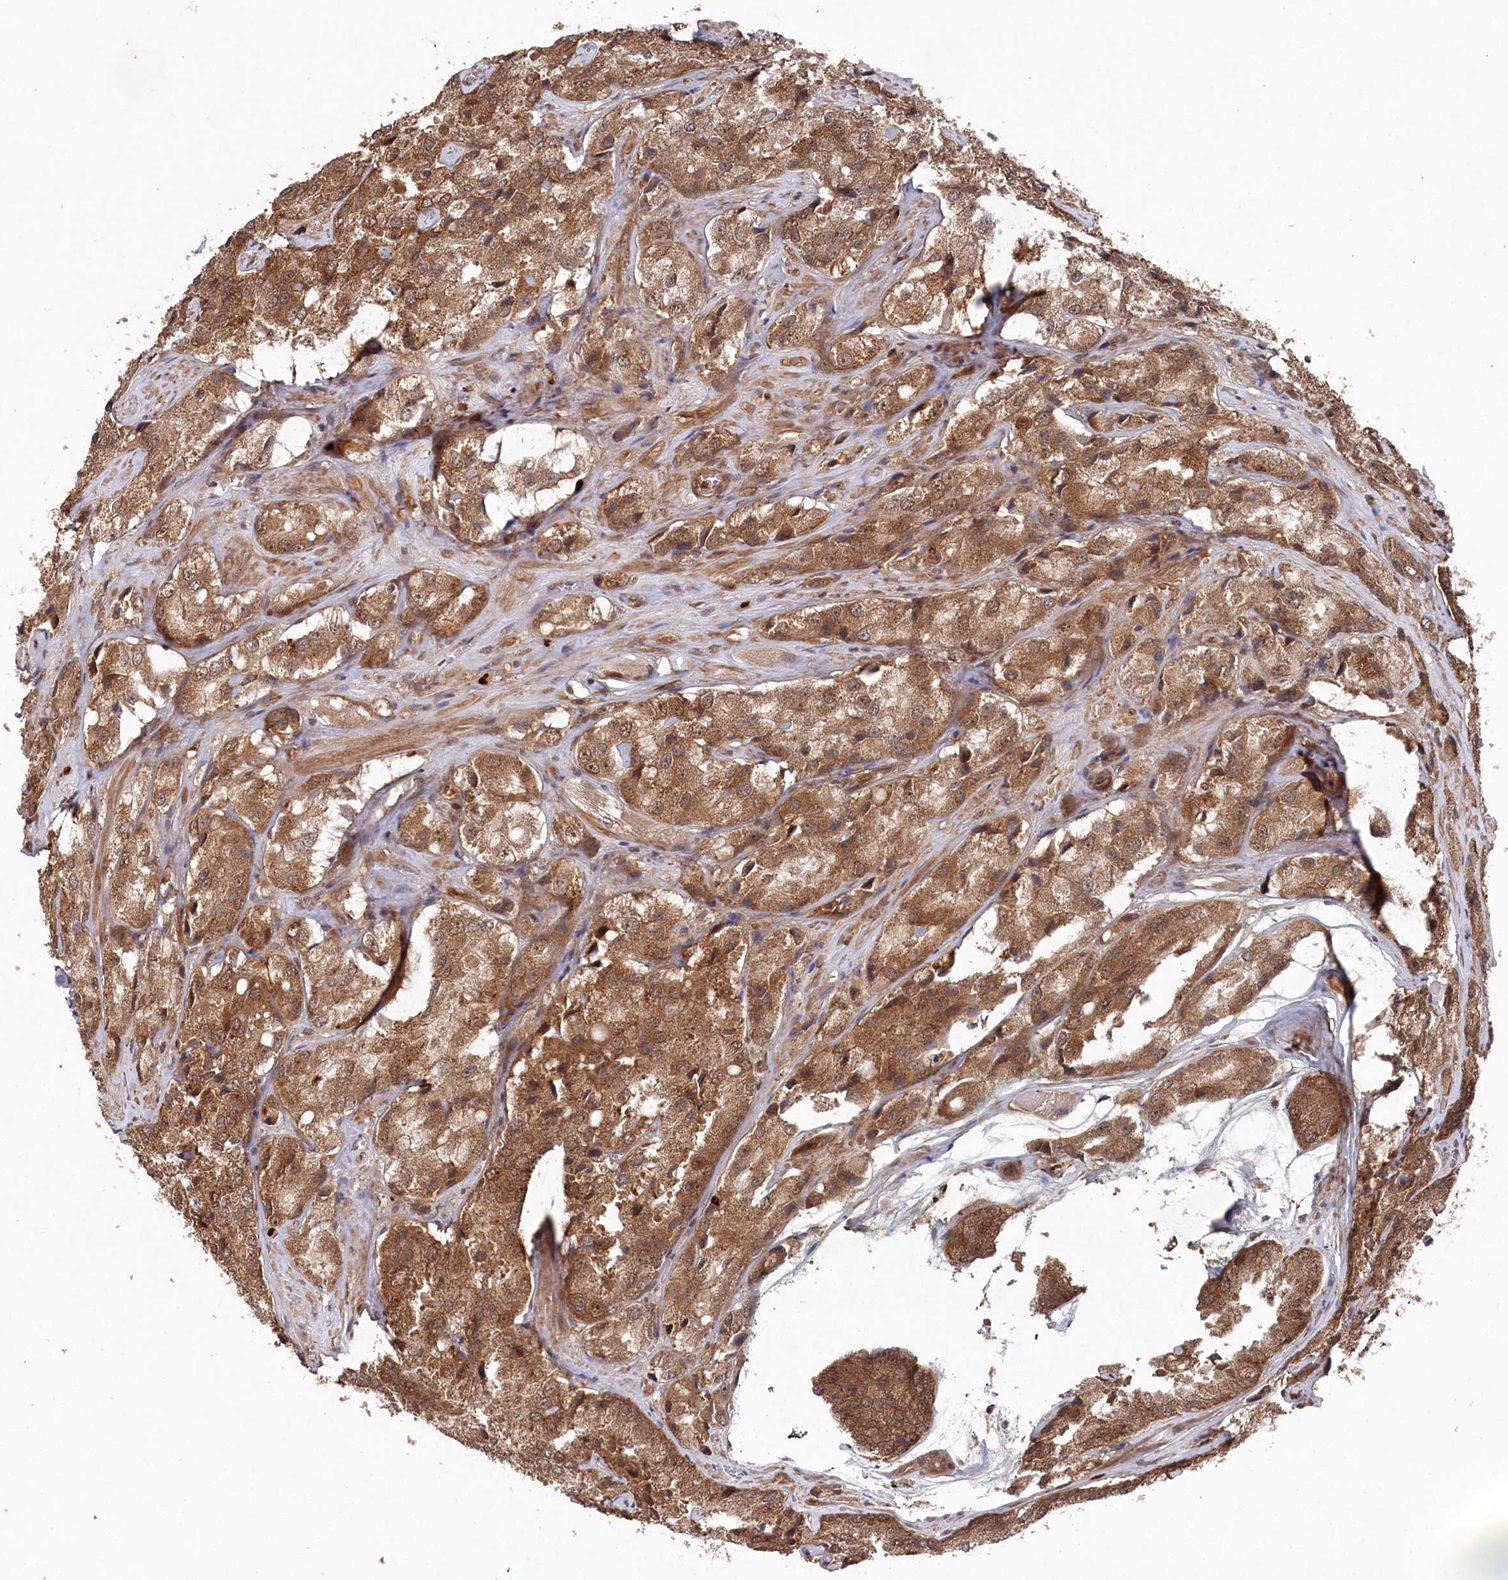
{"staining": {"intensity": "moderate", "quantity": ">75%", "location": "cytoplasmic/membranous,nuclear"}, "tissue": "prostate cancer", "cell_type": "Tumor cells", "image_type": "cancer", "snomed": [{"axis": "morphology", "description": "Adenocarcinoma, High grade"}, {"axis": "topography", "description": "Prostate"}], "caption": "Prostate high-grade adenocarcinoma stained for a protein exhibits moderate cytoplasmic/membranous and nuclear positivity in tumor cells. The protein is shown in brown color, while the nuclei are stained blue.", "gene": "BORCS7", "patient": {"sex": "male", "age": 66}}